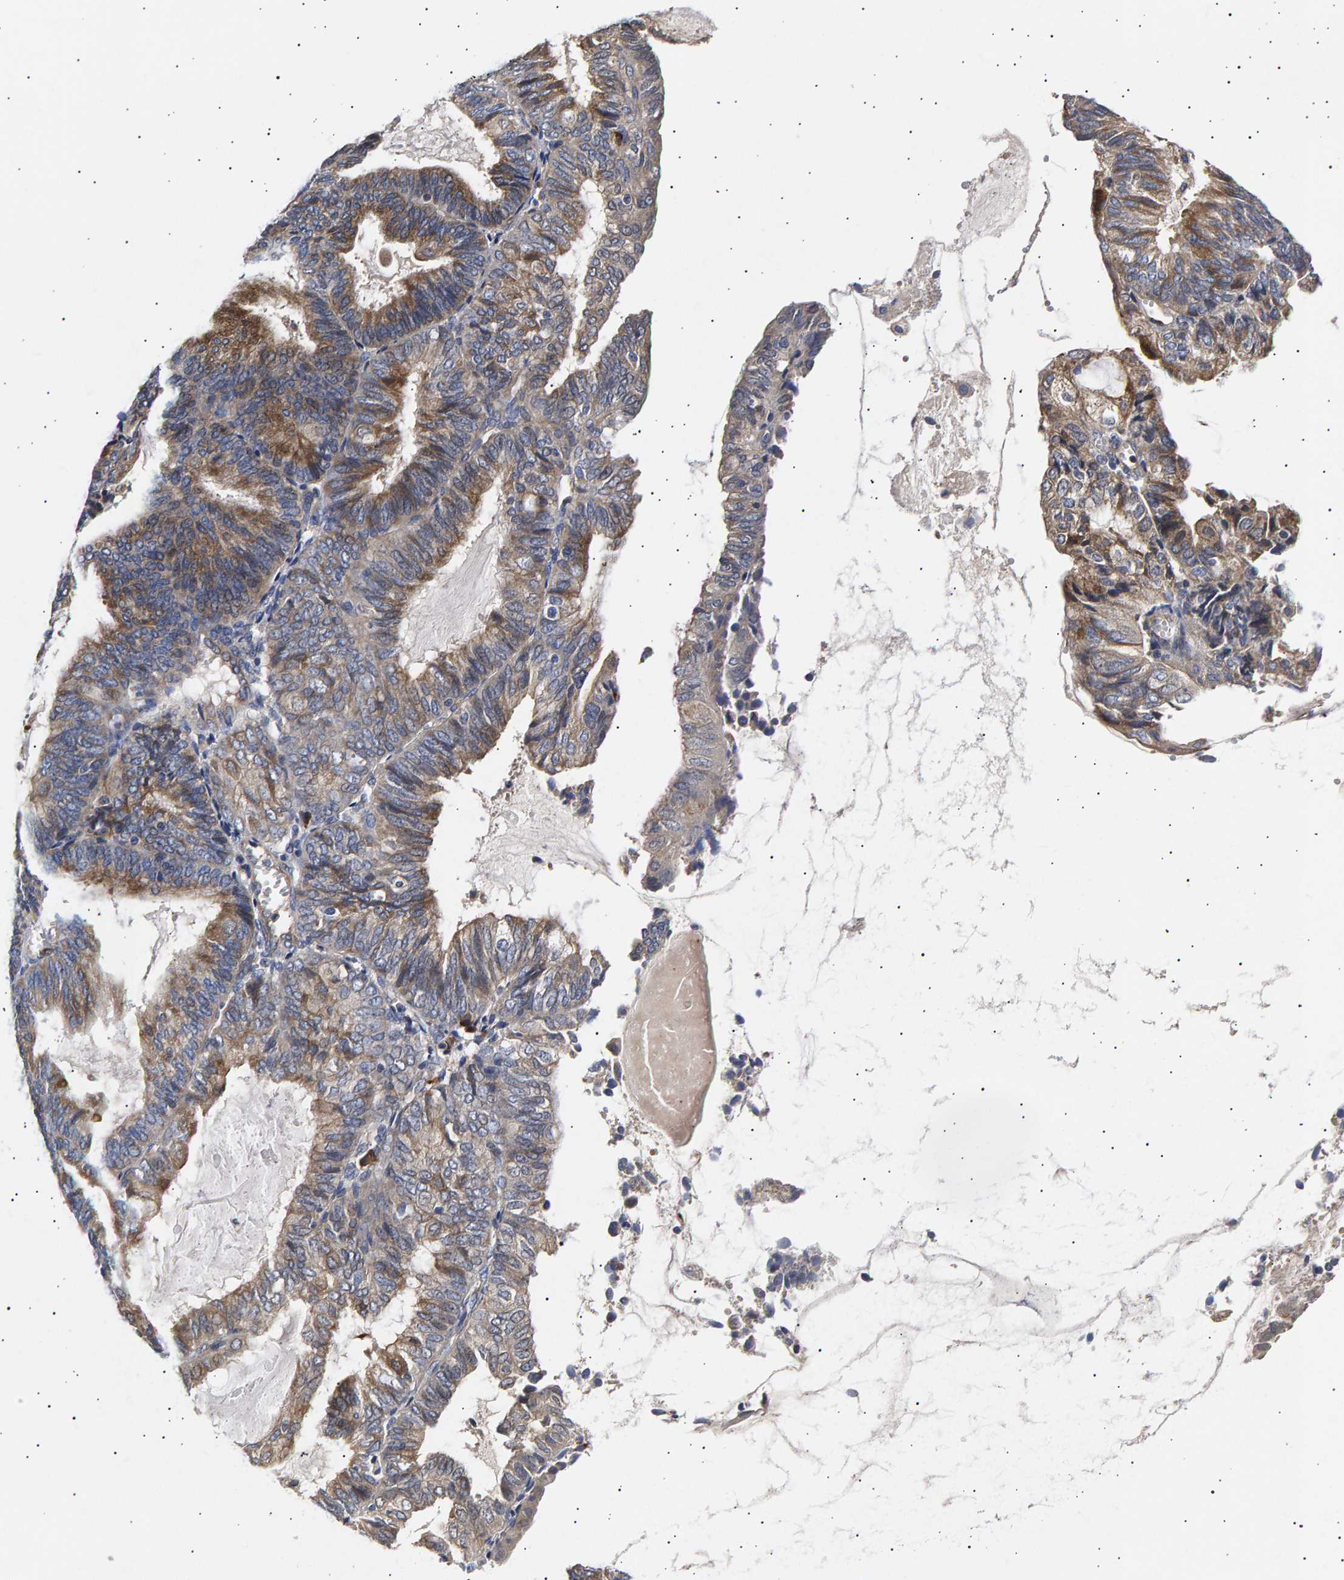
{"staining": {"intensity": "moderate", "quantity": "25%-75%", "location": "cytoplasmic/membranous"}, "tissue": "endometrial cancer", "cell_type": "Tumor cells", "image_type": "cancer", "snomed": [{"axis": "morphology", "description": "Adenocarcinoma, NOS"}, {"axis": "topography", "description": "Endometrium"}], "caption": "Endometrial adenocarcinoma stained with a protein marker reveals moderate staining in tumor cells.", "gene": "ANKRD40", "patient": {"sex": "female", "age": 81}}